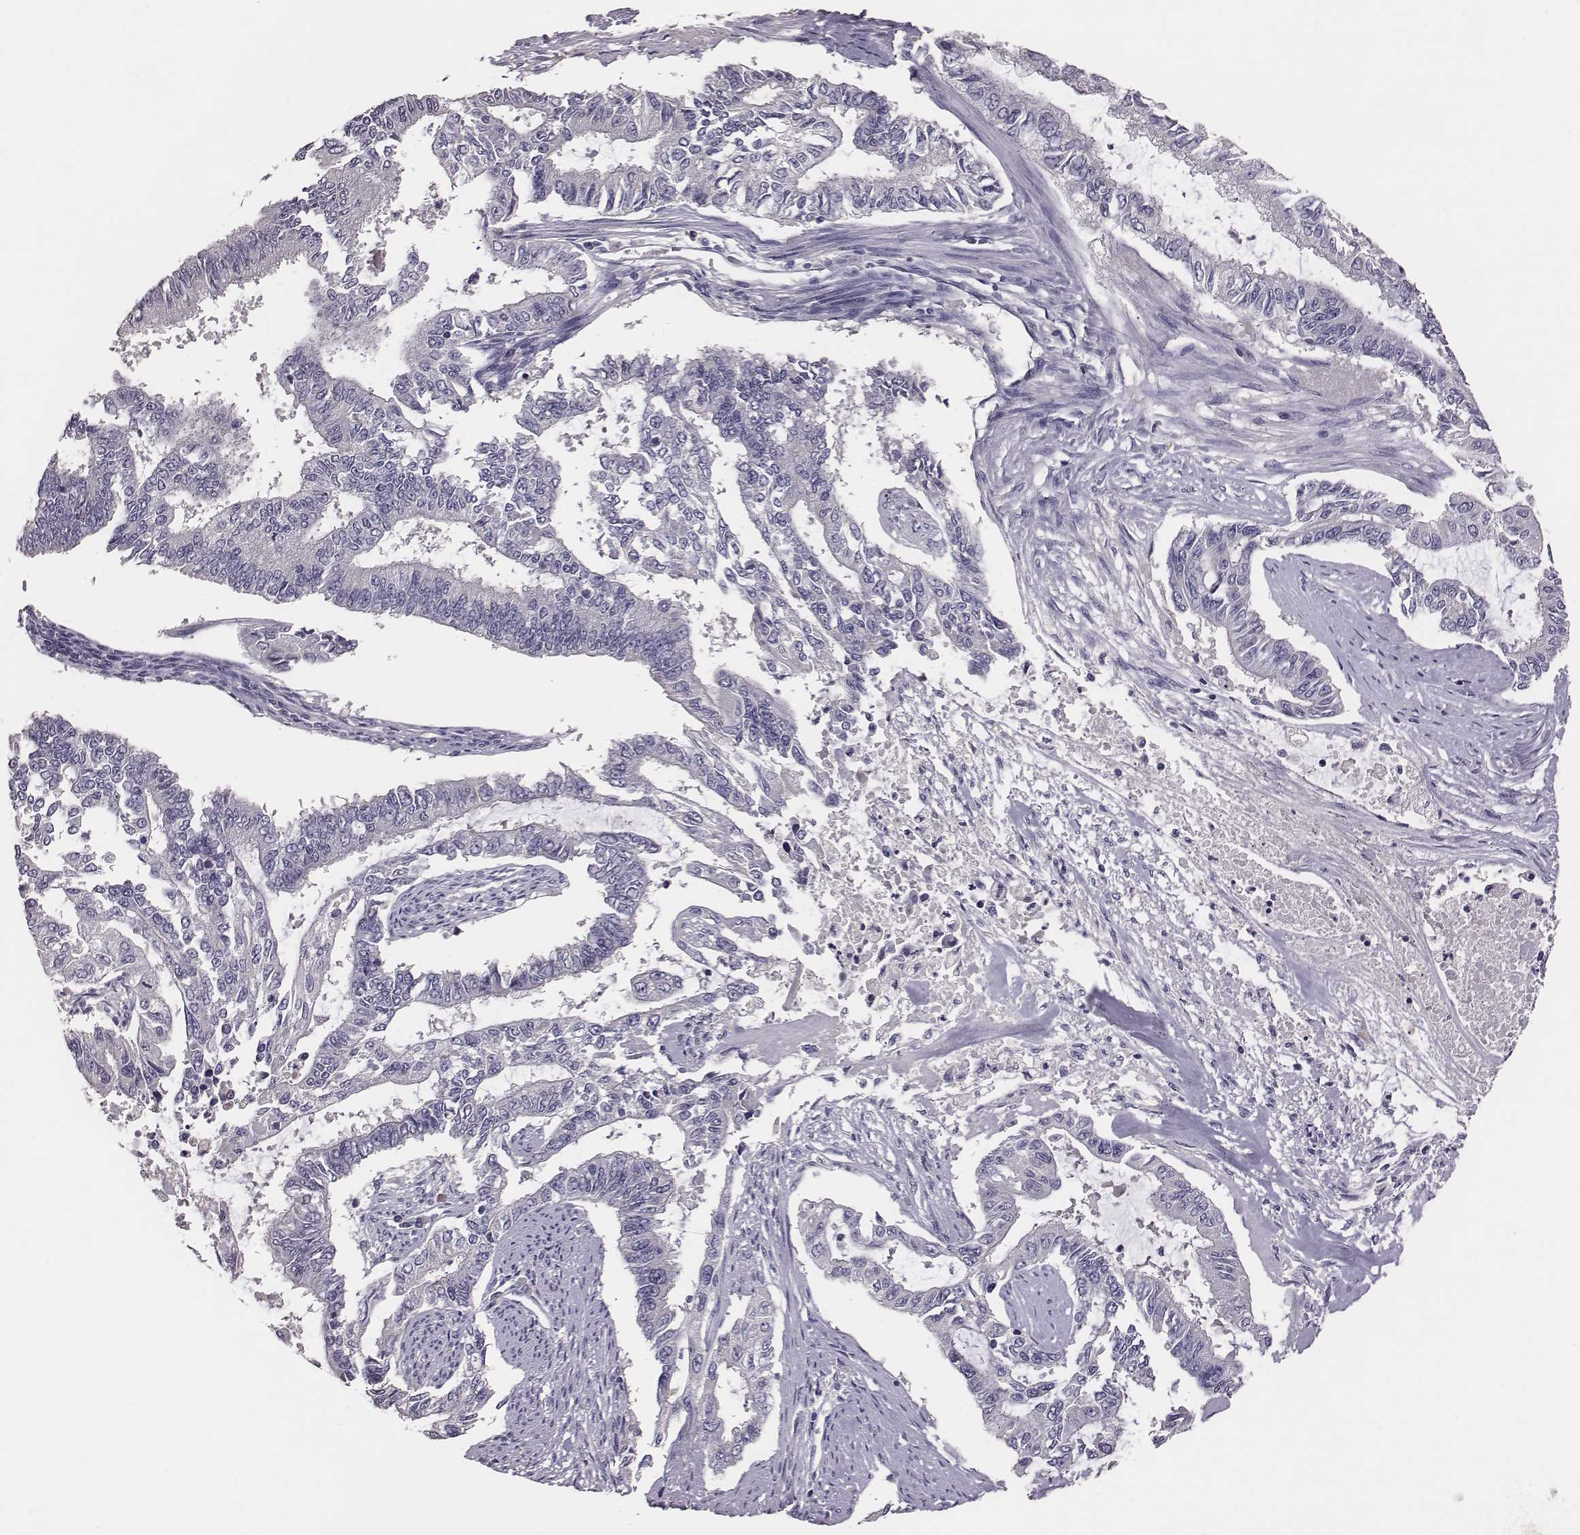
{"staining": {"intensity": "negative", "quantity": "none", "location": "none"}, "tissue": "endometrial cancer", "cell_type": "Tumor cells", "image_type": "cancer", "snomed": [{"axis": "morphology", "description": "Adenocarcinoma, NOS"}, {"axis": "topography", "description": "Uterus"}], "caption": "The immunohistochemistry (IHC) photomicrograph has no significant staining in tumor cells of endometrial cancer tissue.", "gene": "EN1", "patient": {"sex": "female", "age": 59}}